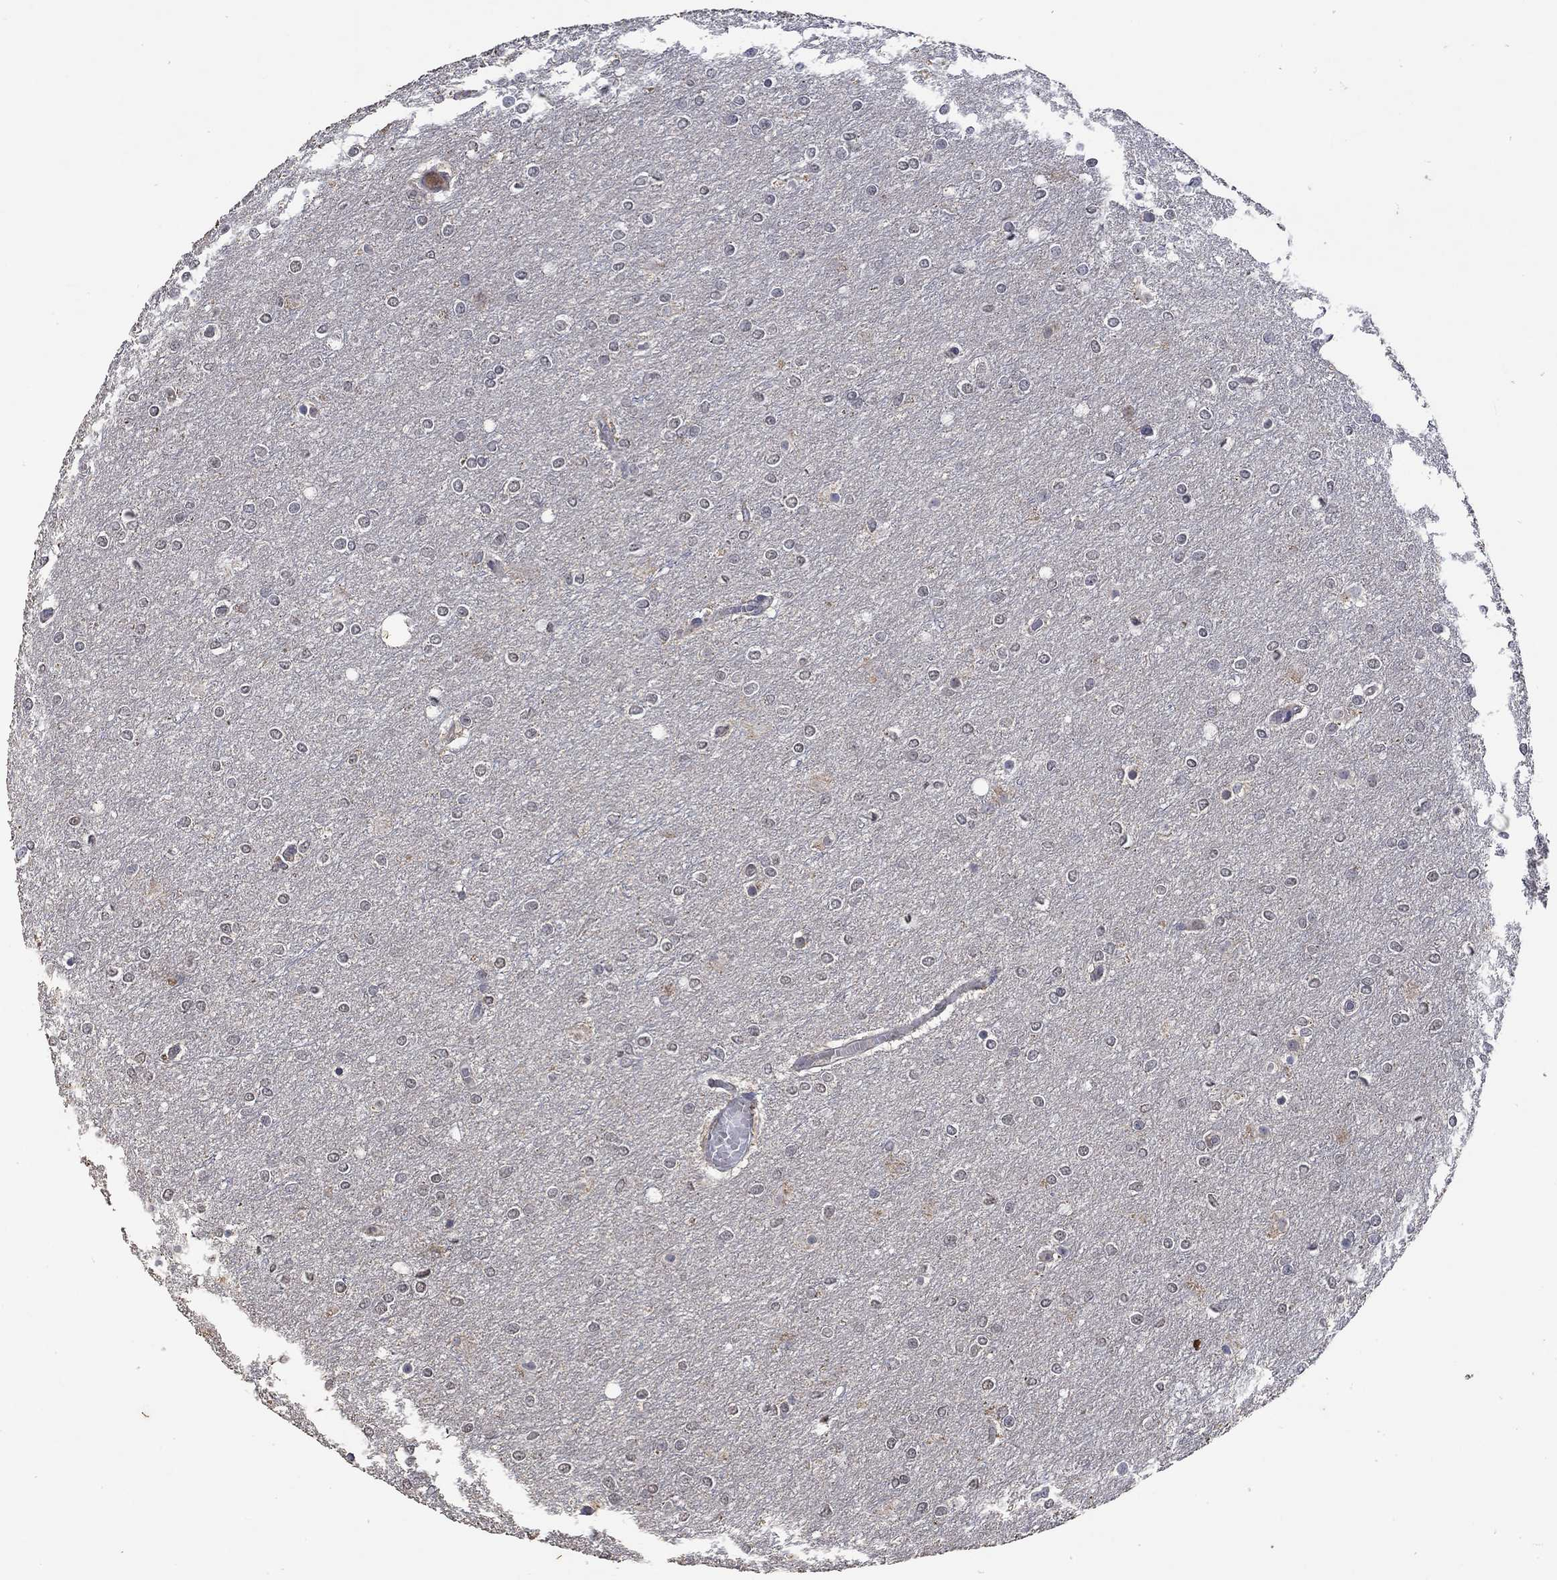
{"staining": {"intensity": "negative", "quantity": "none", "location": "none"}, "tissue": "glioma", "cell_type": "Tumor cells", "image_type": "cancer", "snomed": [{"axis": "morphology", "description": "Glioma, malignant, High grade"}, {"axis": "topography", "description": "Brain"}], "caption": "Glioma was stained to show a protein in brown. There is no significant staining in tumor cells.", "gene": "PTPN20", "patient": {"sex": "female", "age": 61}}